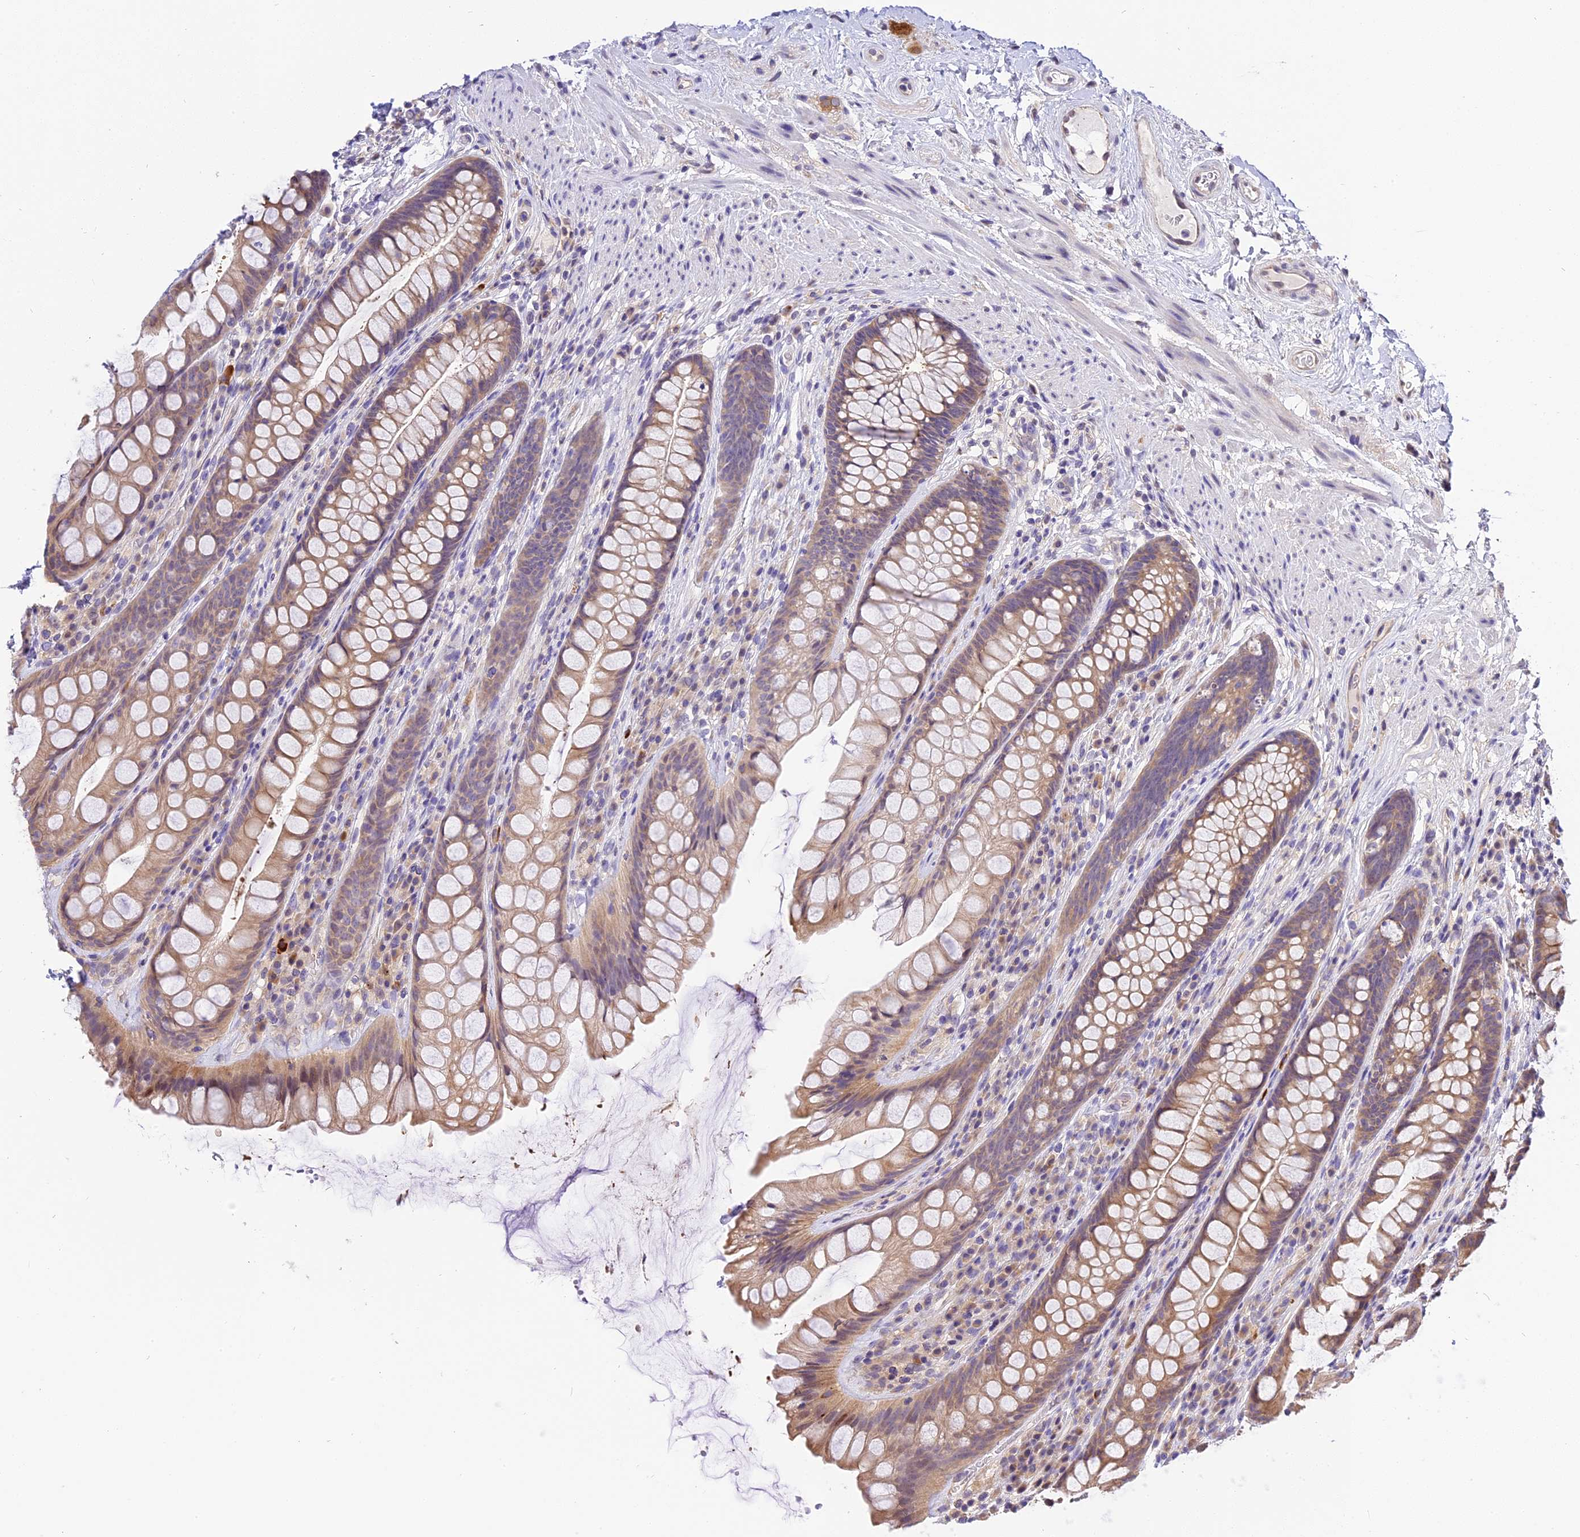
{"staining": {"intensity": "moderate", "quantity": "25%-75%", "location": "cytoplasmic/membranous,nuclear"}, "tissue": "rectum", "cell_type": "Glandular cells", "image_type": "normal", "snomed": [{"axis": "morphology", "description": "Normal tissue, NOS"}, {"axis": "topography", "description": "Rectum"}], "caption": "Rectum was stained to show a protein in brown. There is medium levels of moderate cytoplasmic/membranous,nuclear expression in about 25%-75% of glandular cells. The staining was performed using DAB to visualize the protein expression in brown, while the nuclei were stained in blue with hematoxylin (Magnification: 20x).", "gene": "BSCL2", "patient": {"sex": "male", "age": 74}}